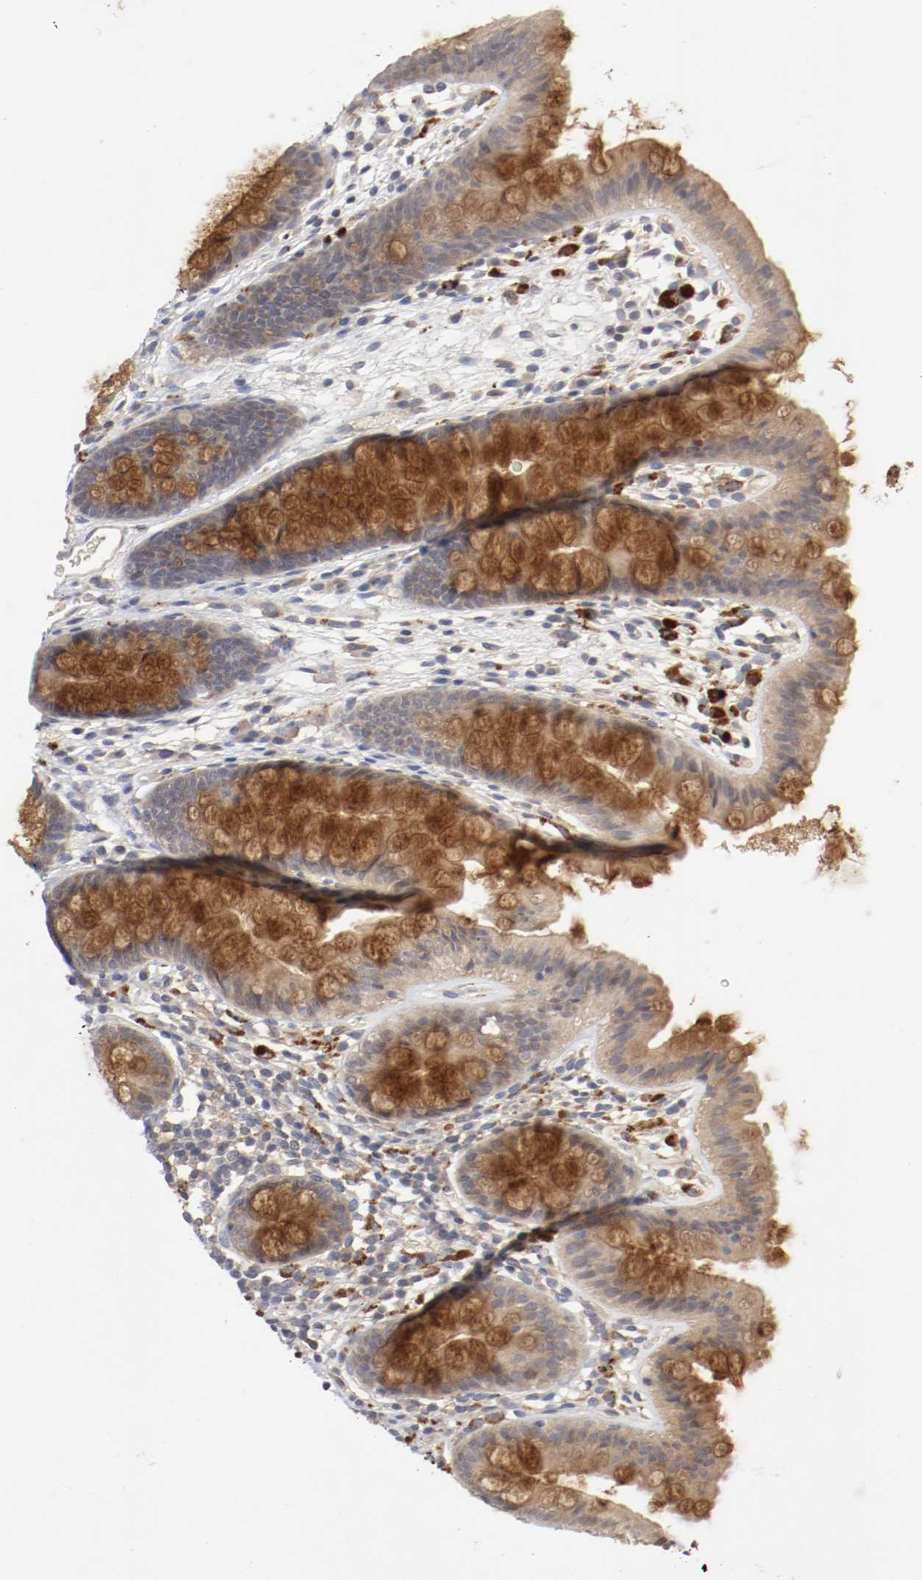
{"staining": {"intensity": "weak", "quantity": ">75%", "location": "cytoplasmic/membranous"}, "tissue": "colon", "cell_type": "Endothelial cells", "image_type": "normal", "snomed": [{"axis": "morphology", "description": "Normal tissue, NOS"}, {"axis": "topography", "description": "Smooth muscle"}, {"axis": "topography", "description": "Colon"}], "caption": "A brown stain shows weak cytoplasmic/membranous staining of a protein in endothelial cells of benign human colon. The staining was performed using DAB, with brown indicating positive protein expression. Nuclei are stained blue with hematoxylin.", "gene": "REN", "patient": {"sex": "male", "age": 67}}